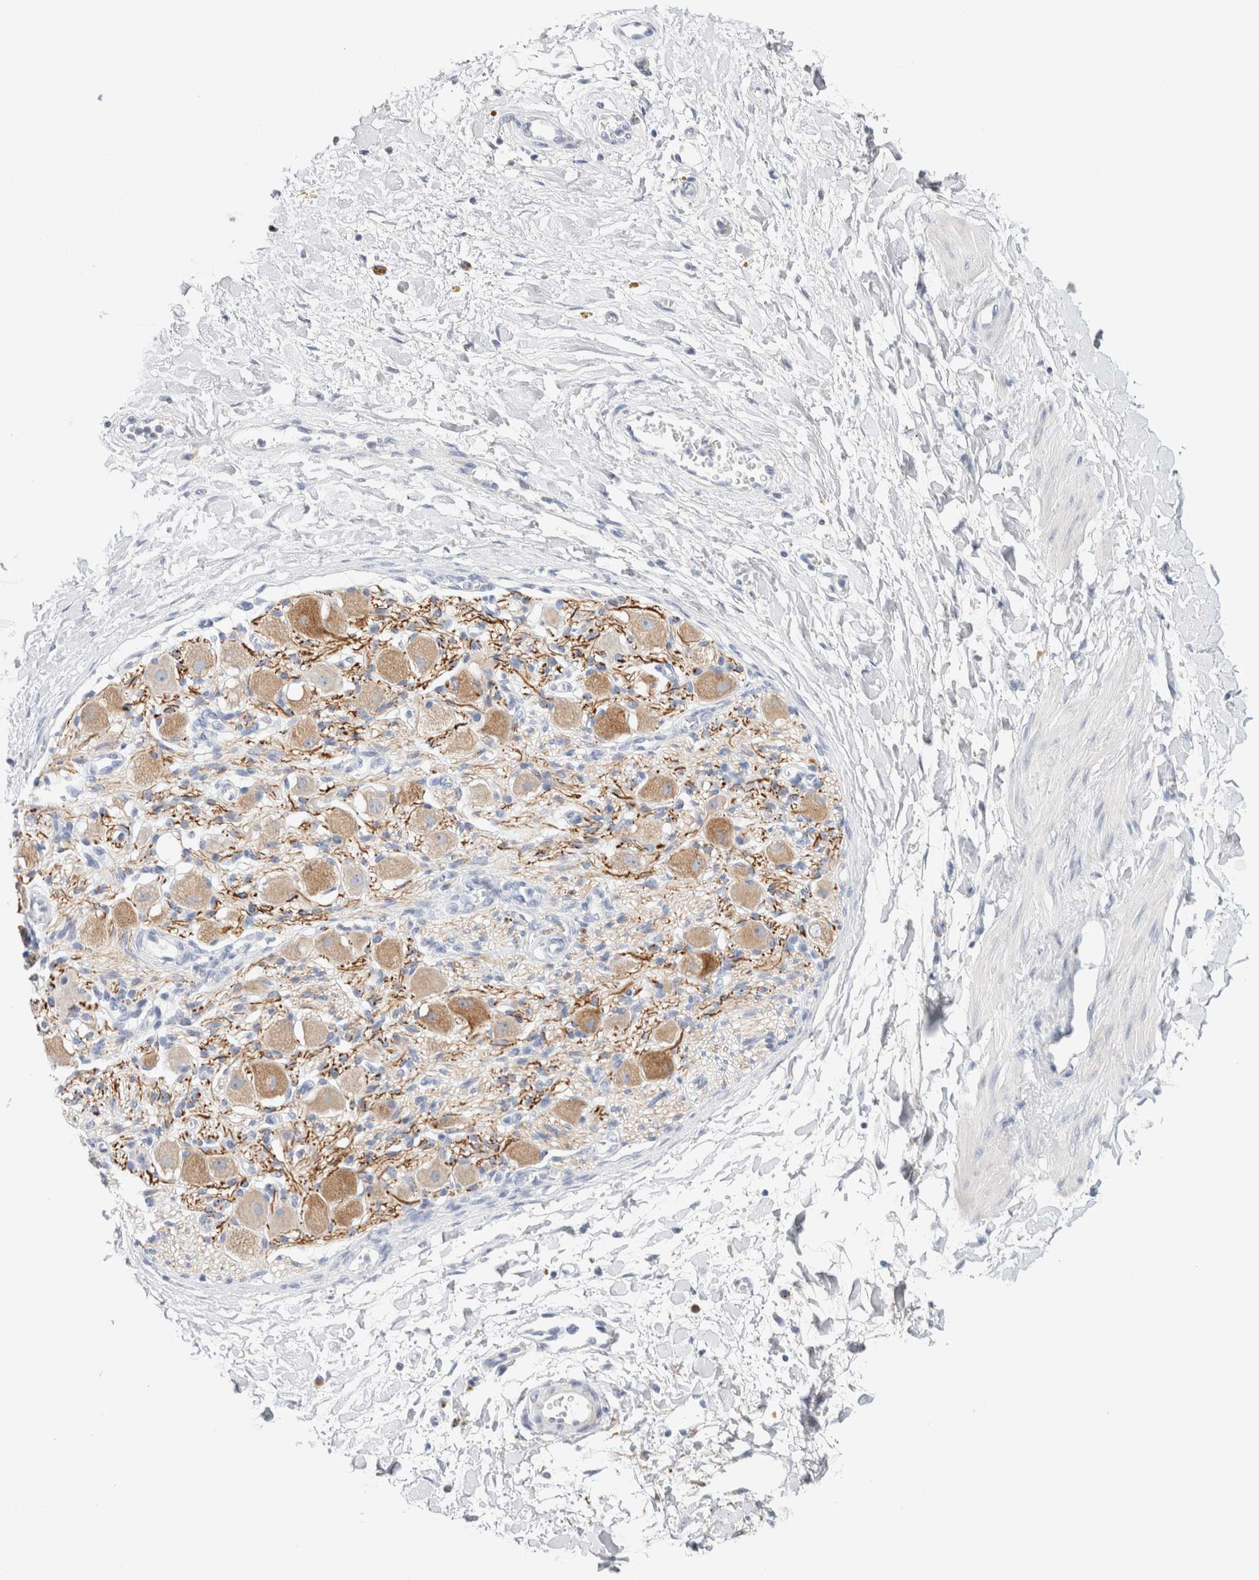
{"staining": {"intensity": "negative", "quantity": "none", "location": "none"}, "tissue": "adipose tissue", "cell_type": "Adipocytes", "image_type": "normal", "snomed": [{"axis": "morphology", "description": "Normal tissue, NOS"}, {"axis": "topography", "description": "Kidney"}, {"axis": "topography", "description": "Peripheral nerve tissue"}], "caption": "Protein analysis of benign adipose tissue reveals no significant positivity in adipocytes.", "gene": "GADD45G", "patient": {"sex": "male", "age": 7}}